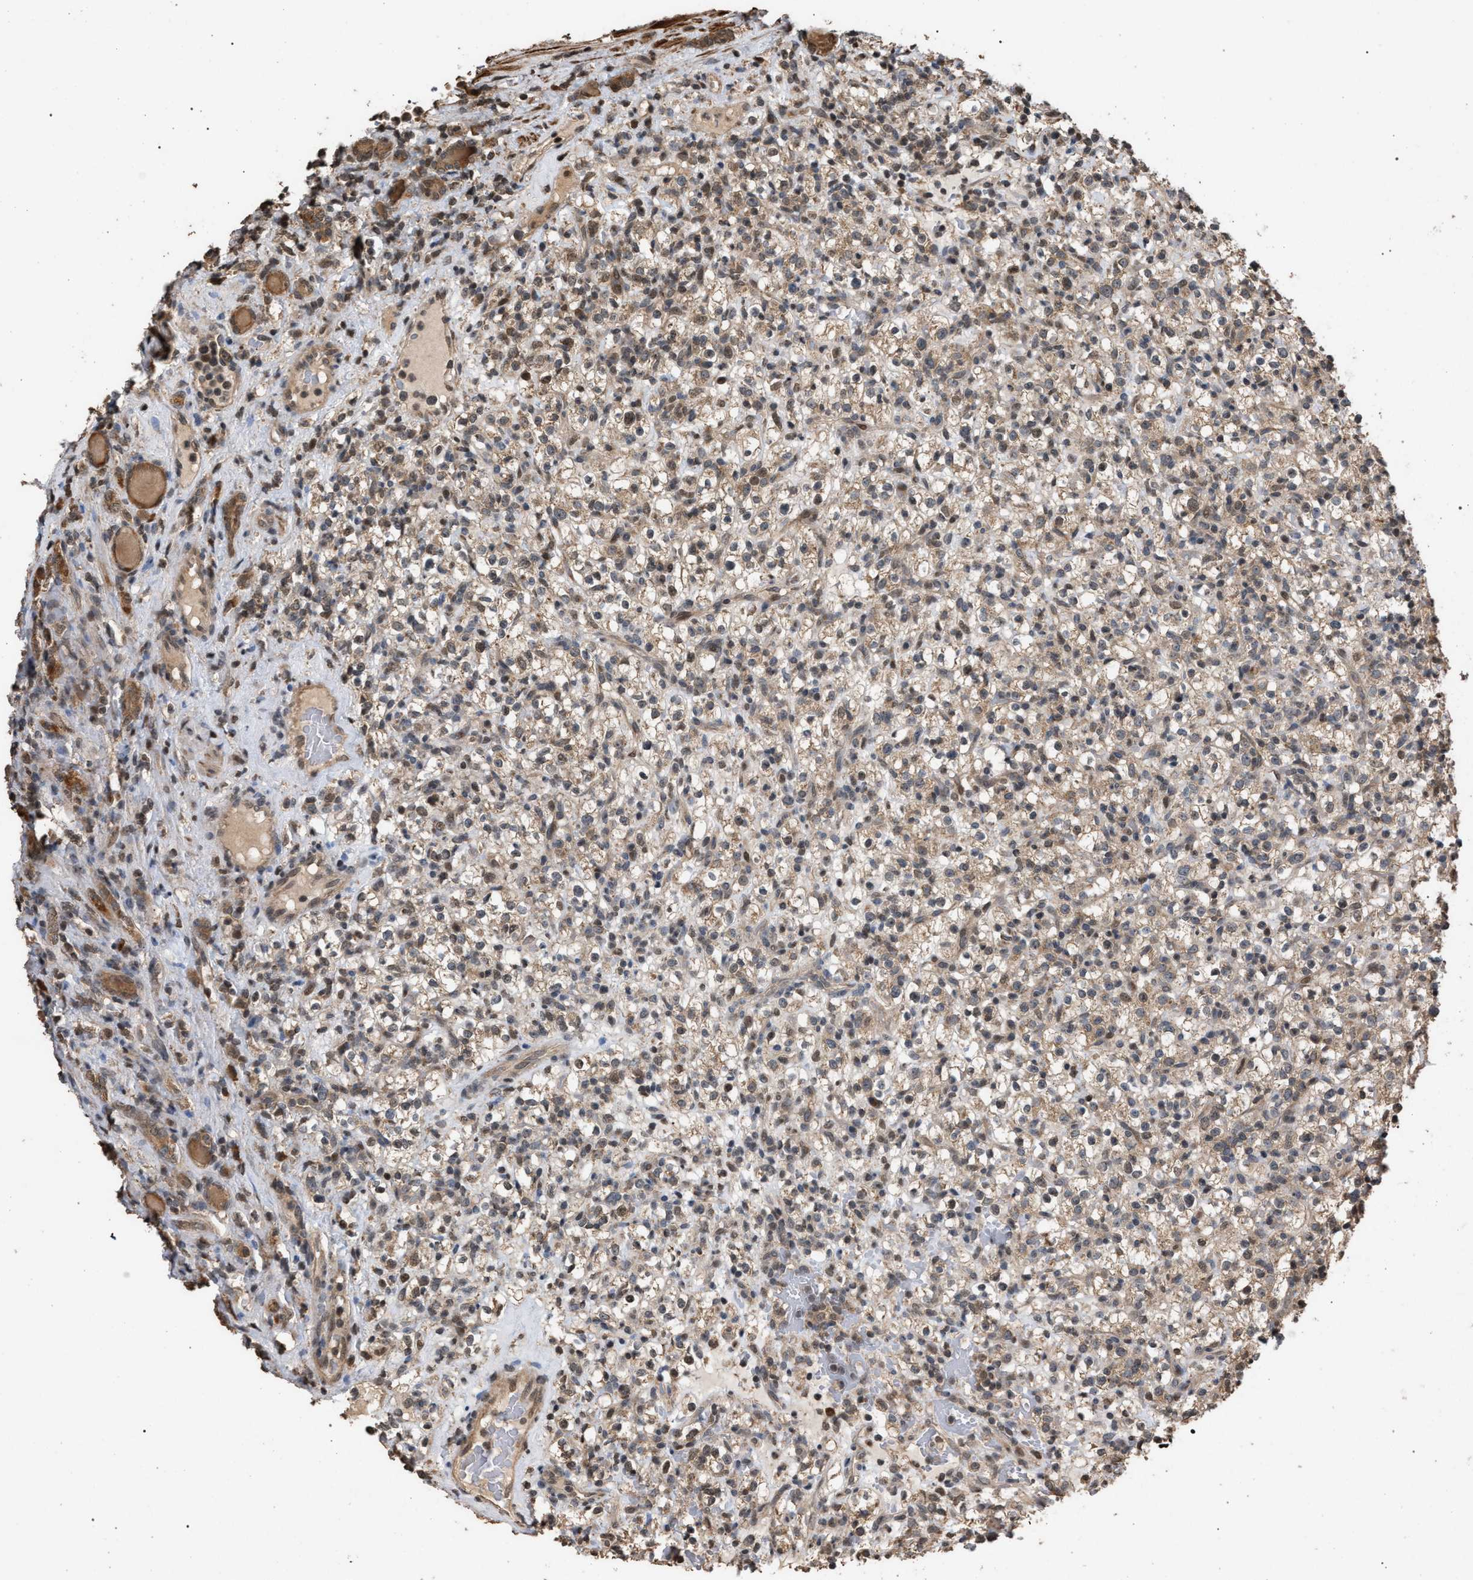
{"staining": {"intensity": "weak", "quantity": ">75%", "location": "cytoplasmic/membranous"}, "tissue": "renal cancer", "cell_type": "Tumor cells", "image_type": "cancer", "snomed": [{"axis": "morphology", "description": "Normal tissue, NOS"}, {"axis": "morphology", "description": "Adenocarcinoma, NOS"}, {"axis": "topography", "description": "Kidney"}], "caption": "Immunohistochemistry staining of adenocarcinoma (renal), which displays low levels of weak cytoplasmic/membranous staining in approximately >75% of tumor cells indicating weak cytoplasmic/membranous protein expression. The staining was performed using DAB (3,3'-diaminobenzidine) (brown) for protein detection and nuclei were counterstained in hematoxylin (blue).", "gene": "NAA35", "patient": {"sex": "female", "age": 72}}